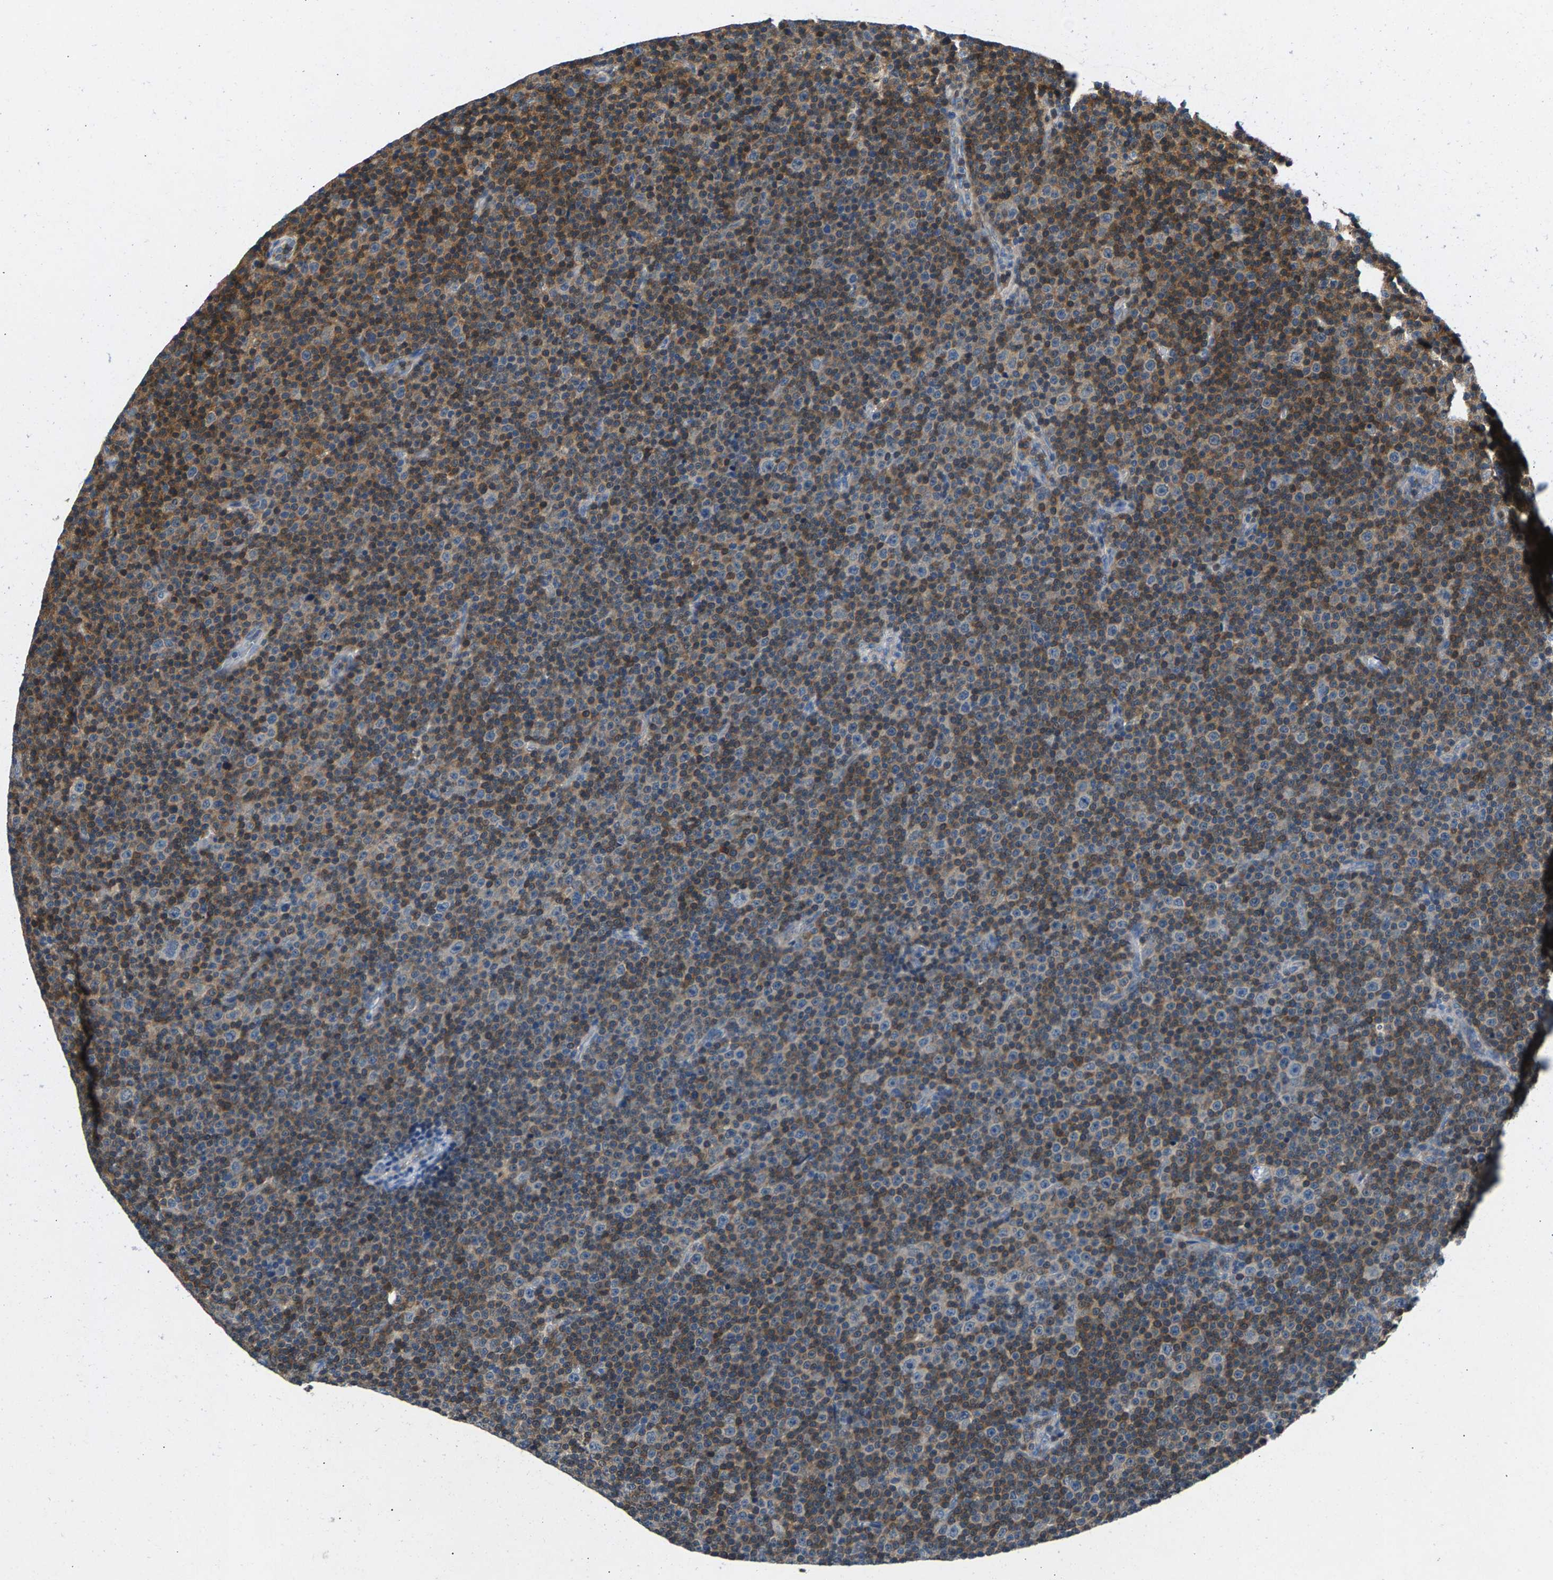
{"staining": {"intensity": "moderate", "quantity": ">75%", "location": "cytoplasmic/membranous"}, "tissue": "lymphoma", "cell_type": "Tumor cells", "image_type": "cancer", "snomed": [{"axis": "morphology", "description": "Malignant lymphoma, non-Hodgkin's type, Low grade"}, {"axis": "topography", "description": "Lymph node"}], "caption": "Lymphoma stained with immunohistochemistry (IHC) exhibits moderate cytoplasmic/membranous staining in approximately >75% of tumor cells. The protein is stained brown, and the nuclei are stained in blue (DAB (3,3'-diaminobenzidine) IHC with brightfield microscopy, high magnification).", "gene": "NT5C", "patient": {"sex": "female", "age": 67}}